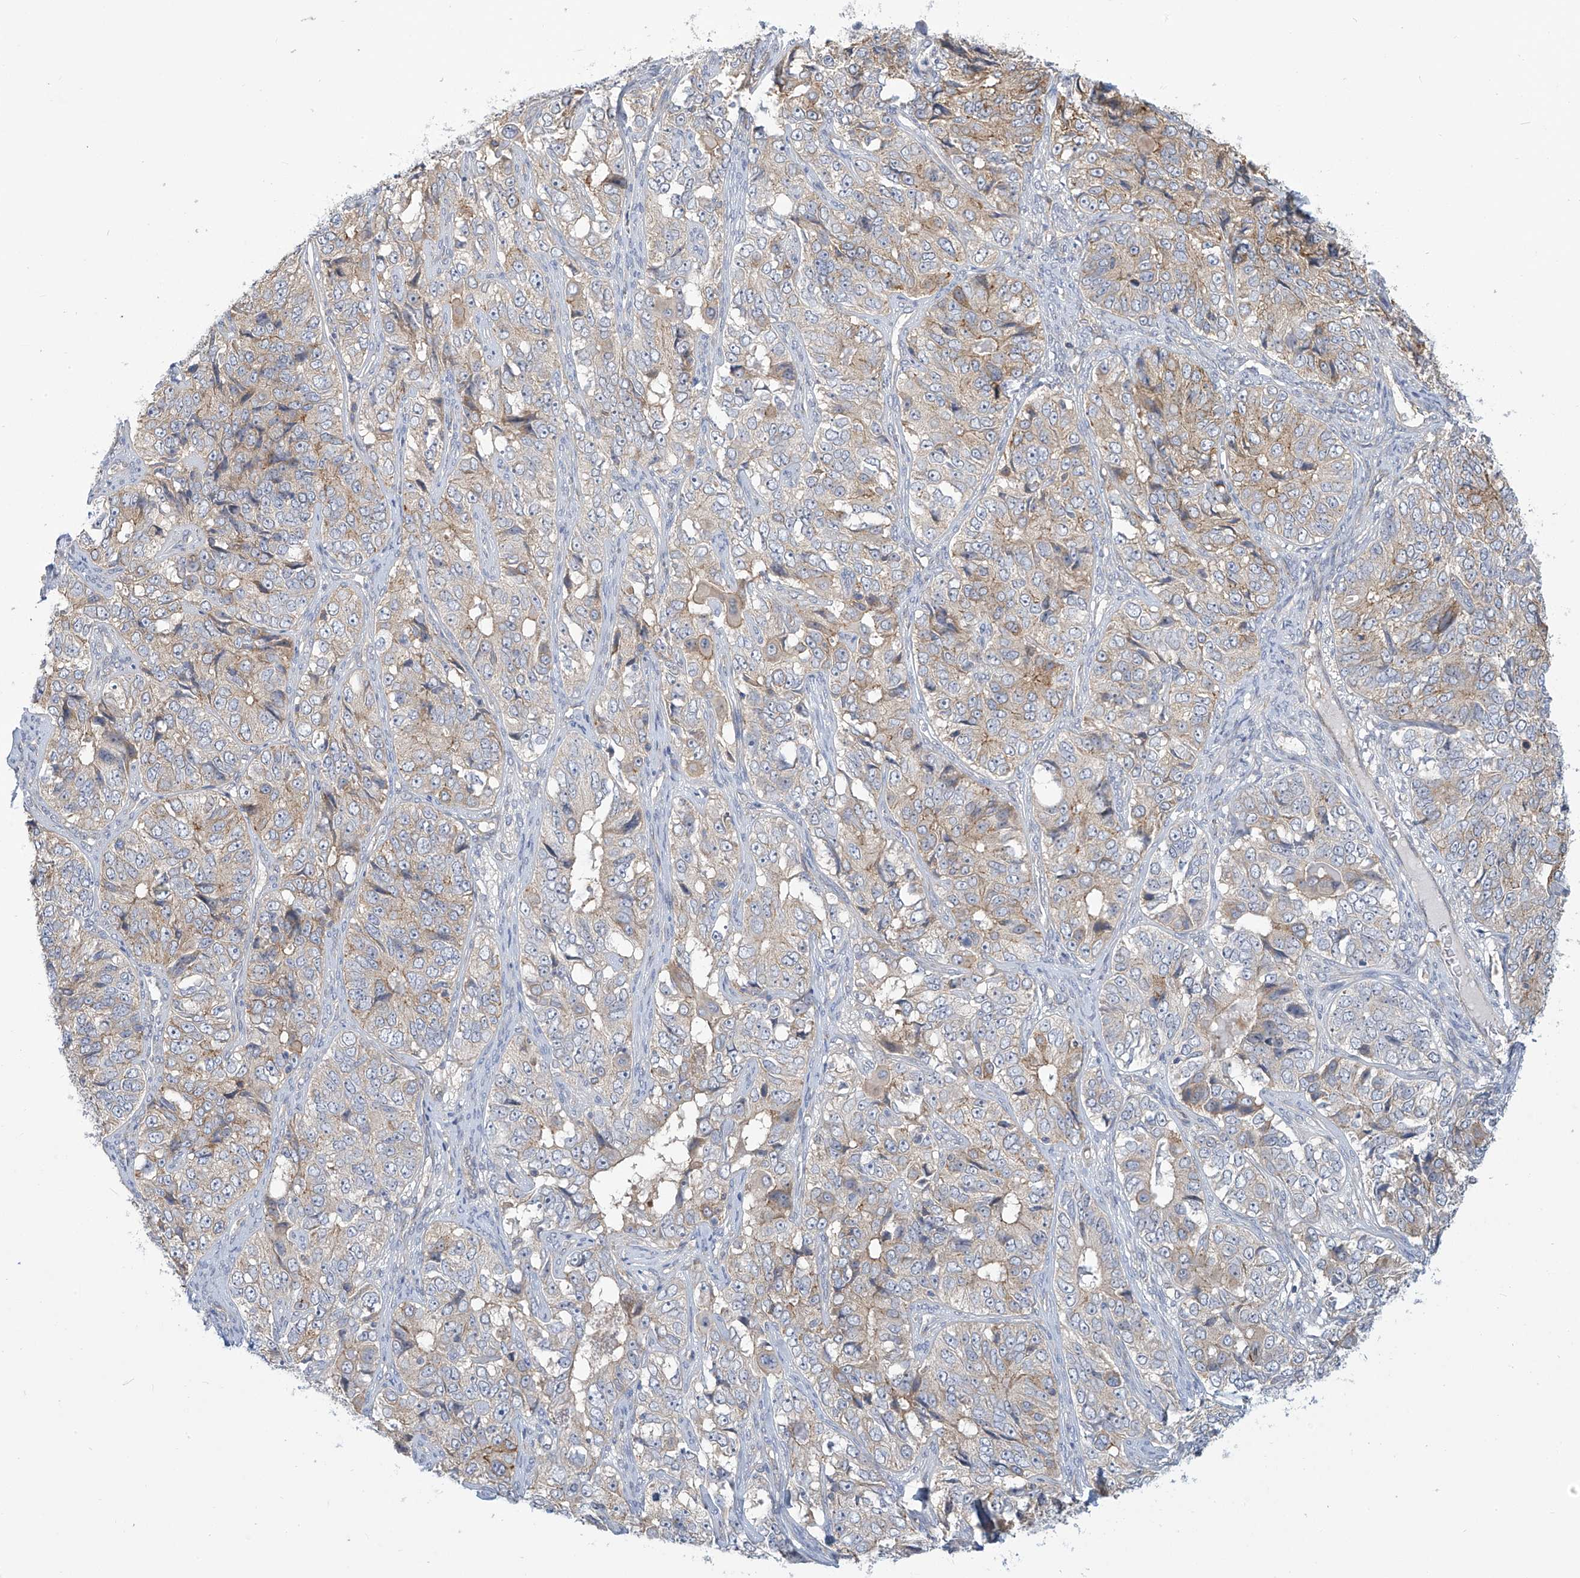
{"staining": {"intensity": "weak", "quantity": "<25%", "location": "cytoplasmic/membranous"}, "tissue": "ovarian cancer", "cell_type": "Tumor cells", "image_type": "cancer", "snomed": [{"axis": "morphology", "description": "Carcinoma, endometroid"}, {"axis": "topography", "description": "Ovary"}], "caption": "Ovarian cancer (endometroid carcinoma) was stained to show a protein in brown. There is no significant staining in tumor cells.", "gene": "ADAT2", "patient": {"sex": "female", "age": 51}}